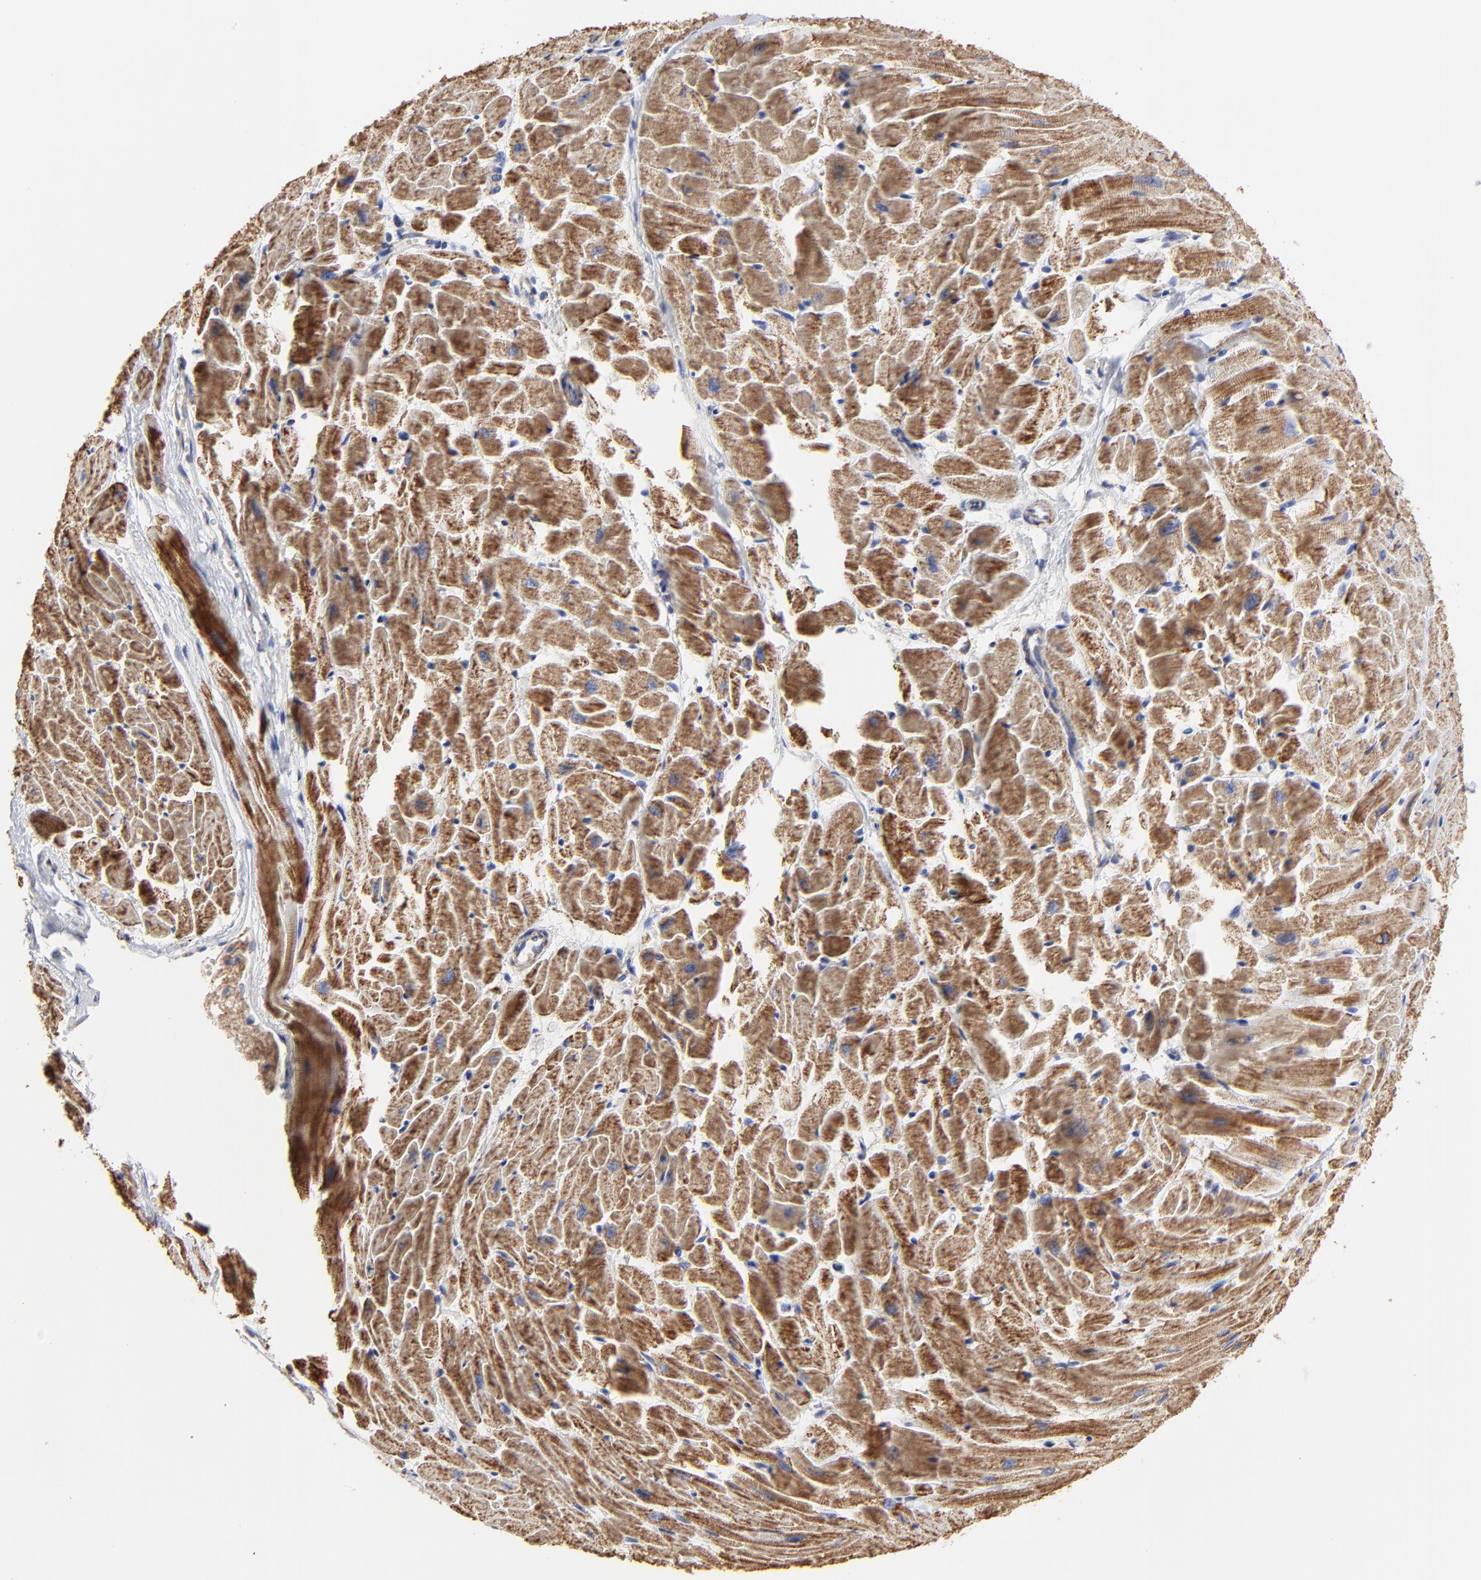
{"staining": {"intensity": "moderate", "quantity": ">75%", "location": "cytoplasmic/membranous"}, "tissue": "heart muscle", "cell_type": "Cardiomyocytes", "image_type": "normal", "snomed": [{"axis": "morphology", "description": "Normal tissue, NOS"}, {"axis": "topography", "description": "Heart"}], "caption": "Immunohistochemistry (IHC) image of benign heart muscle: heart muscle stained using immunohistochemistry exhibits medium levels of moderate protein expression localized specifically in the cytoplasmic/membranous of cardiomyocytes, appearing as a cytoplasmic/membranous brown color.", "gene": "PINK1", "patient": {"sex": "female", "age": 19}}